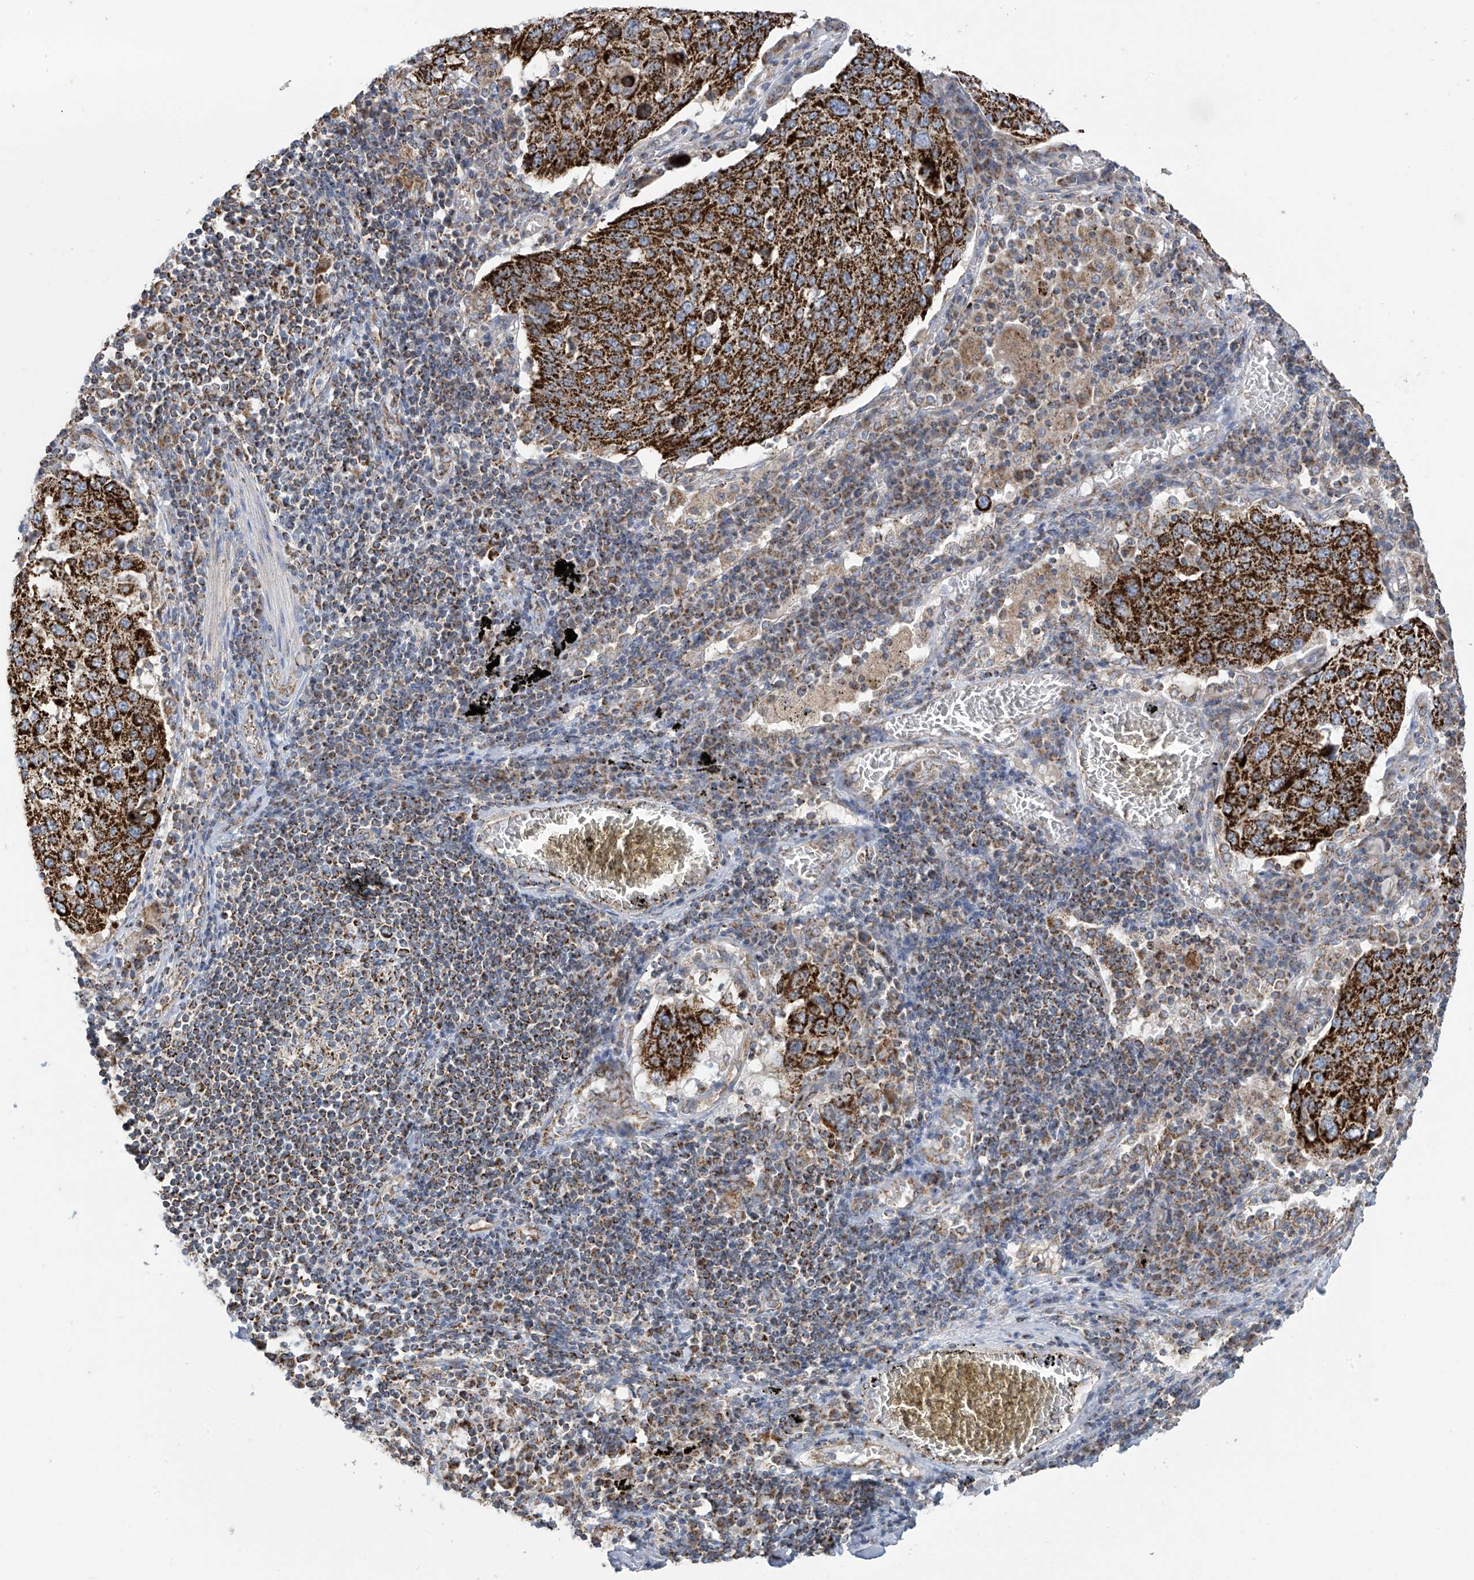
{"staining": {"intensity": "strong", "quantity": ">75%", "location": "cytoplasmic/membranous"}, "tissue": "lung cancer", "cell_type": "Tumor cells", "image_type": "cancer", "snomed": [{"axis": "morphology", "description": "Squamous cell carcinoma, NOS"}, {"axis": "topography", "description": "Lung"}], "caption": "Immunohistochemical staining of lung cancer exhibits strong cytoplasmic/membranous protein staining in approximately >75% of tumor cells.", "gene": "PNPT1", "patient": {"sex": "male", "age": 65}}